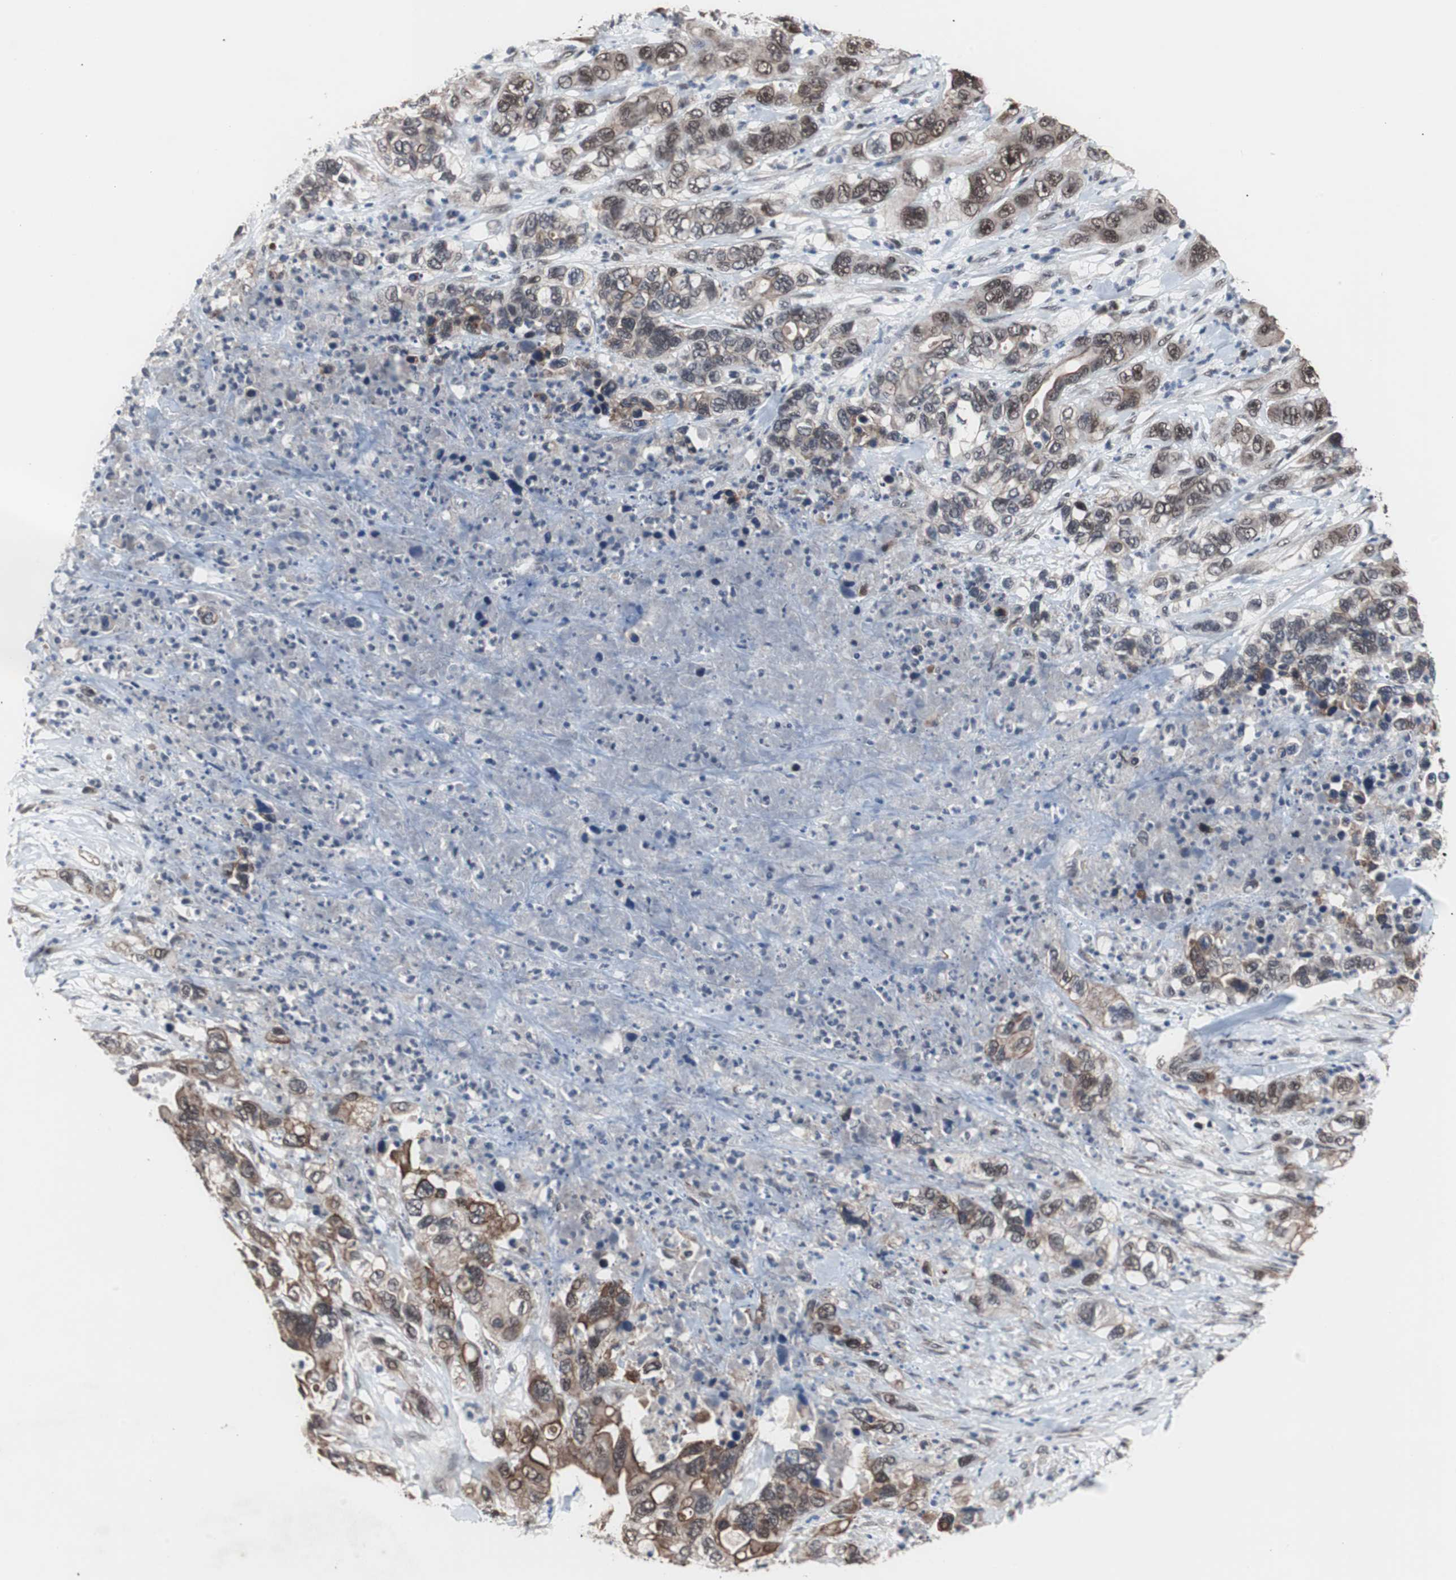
{"staining": {"intensity": "moderate", "quantity": ">75%", "location": "cytoplasmic/membranous,nuclear"}, "tissue": "pancreatic cancer", "cell_type": "Tumor cells", "image_type": "cancer", "snomed": [{"axis": "morphology", "description": "Adenocarcinoma, NOS"}, {"axis": "topography", "description": "Pancreas"}], "caption": "Brown immunohistochemical staining in human pancreatic adenocarcinoma exhibits moderate cytoplasmic/membranous and nuclear expression in approximately >75% of tumor cells.", "gene": "GTF2F2", "patient": {"sex": "female", "age": 71}}